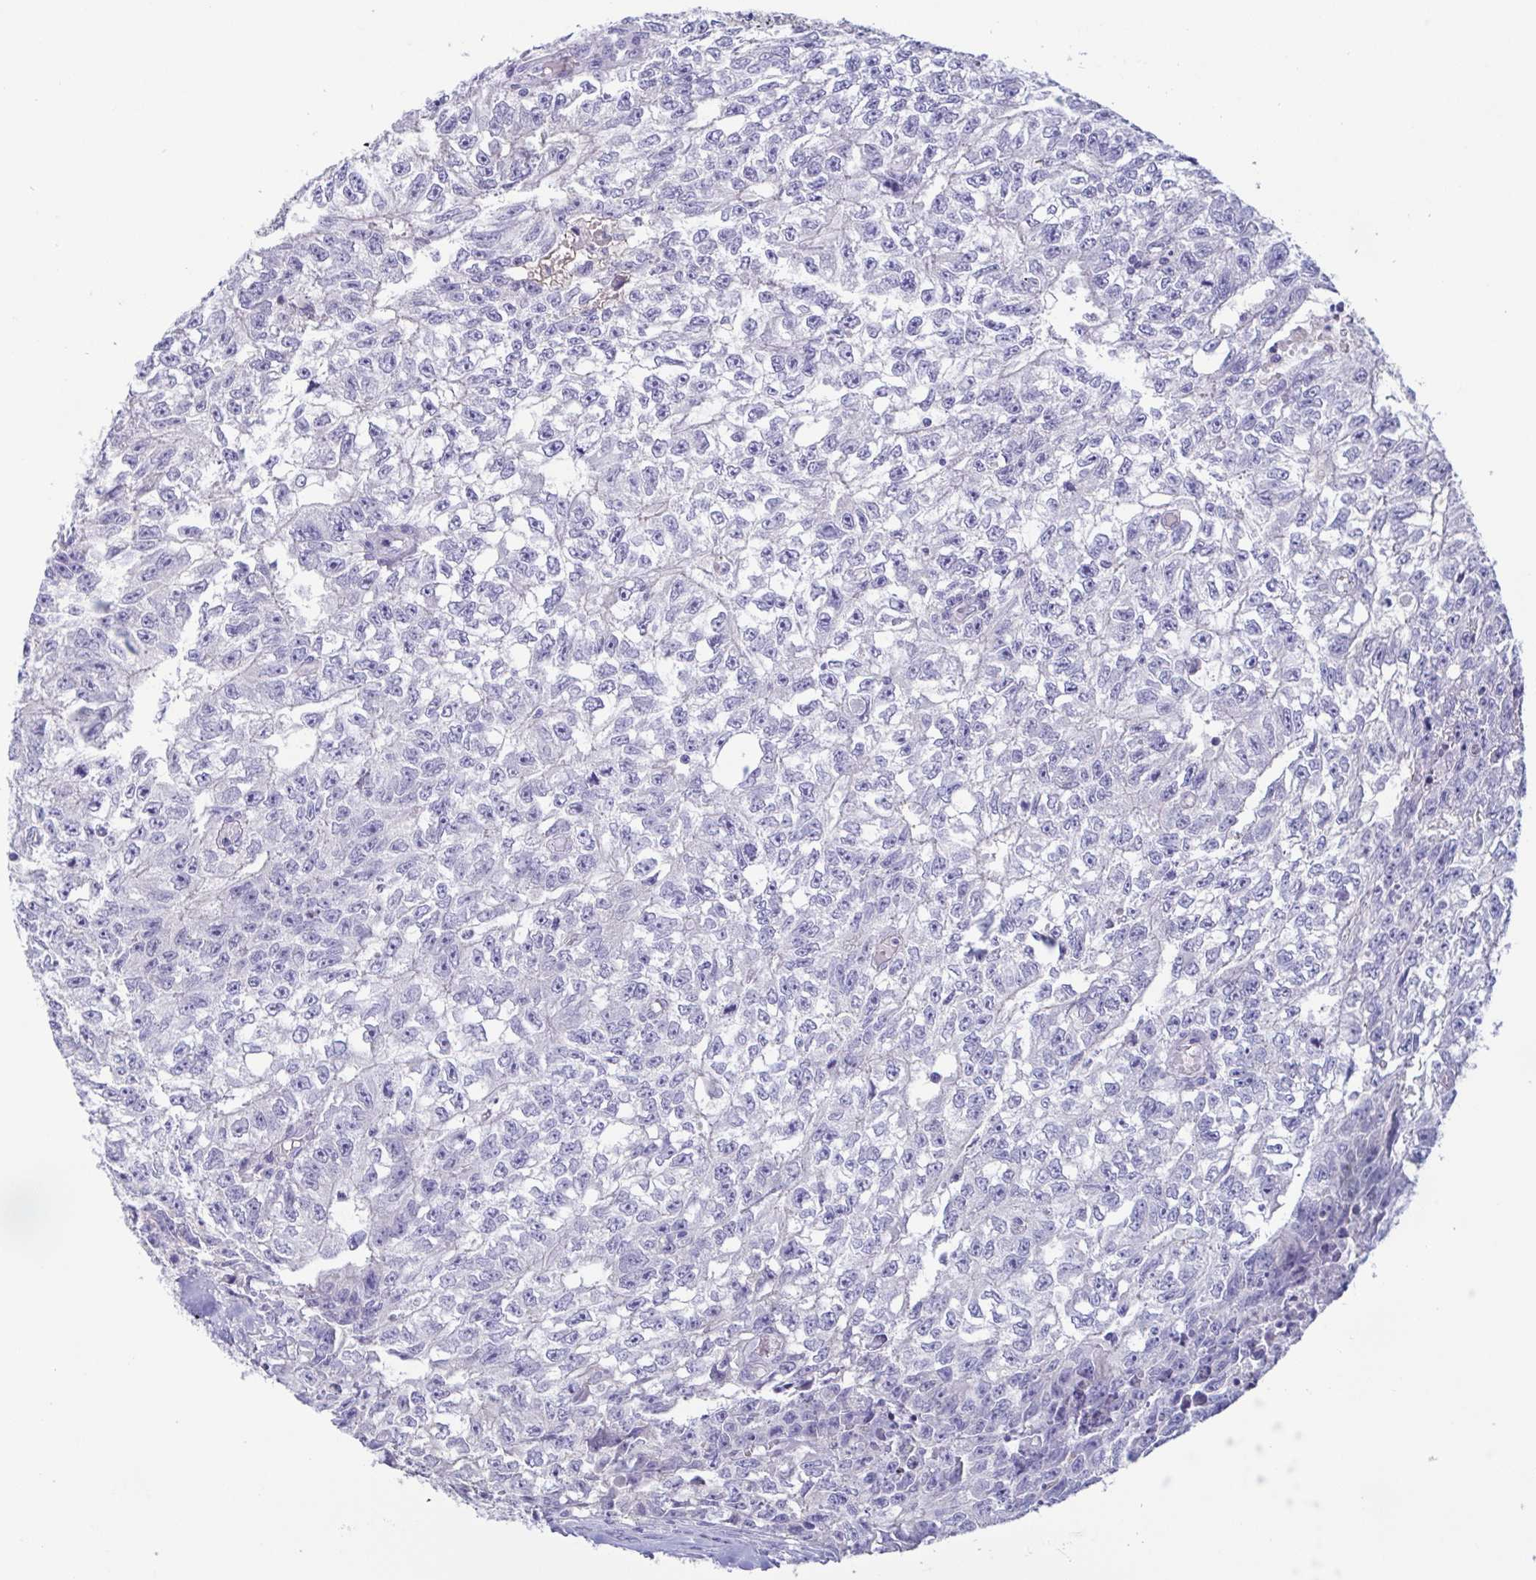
{"staining": {"intensity": "negative", "quantity": "none", "location": "none"}, "tissue": "testis cancer", "cell_type": "Tumor cells", "image_type": "cancer", "snomed": [{"axis": "morphology", "description": "Carcinoma, Embryonal, NOS"}, {"axis": "morphology", "description": "Teratoma, malignant, NOS"}, {"axis": "topography", "description": "Testis"}], "caption": "The immunohistochemistry photomicrograph has no significant positivity in tumor cells of teratoma (malignant) (testis) tissue.", "gene": "TREH", "patient": {"sex": "male", "age": 24}}